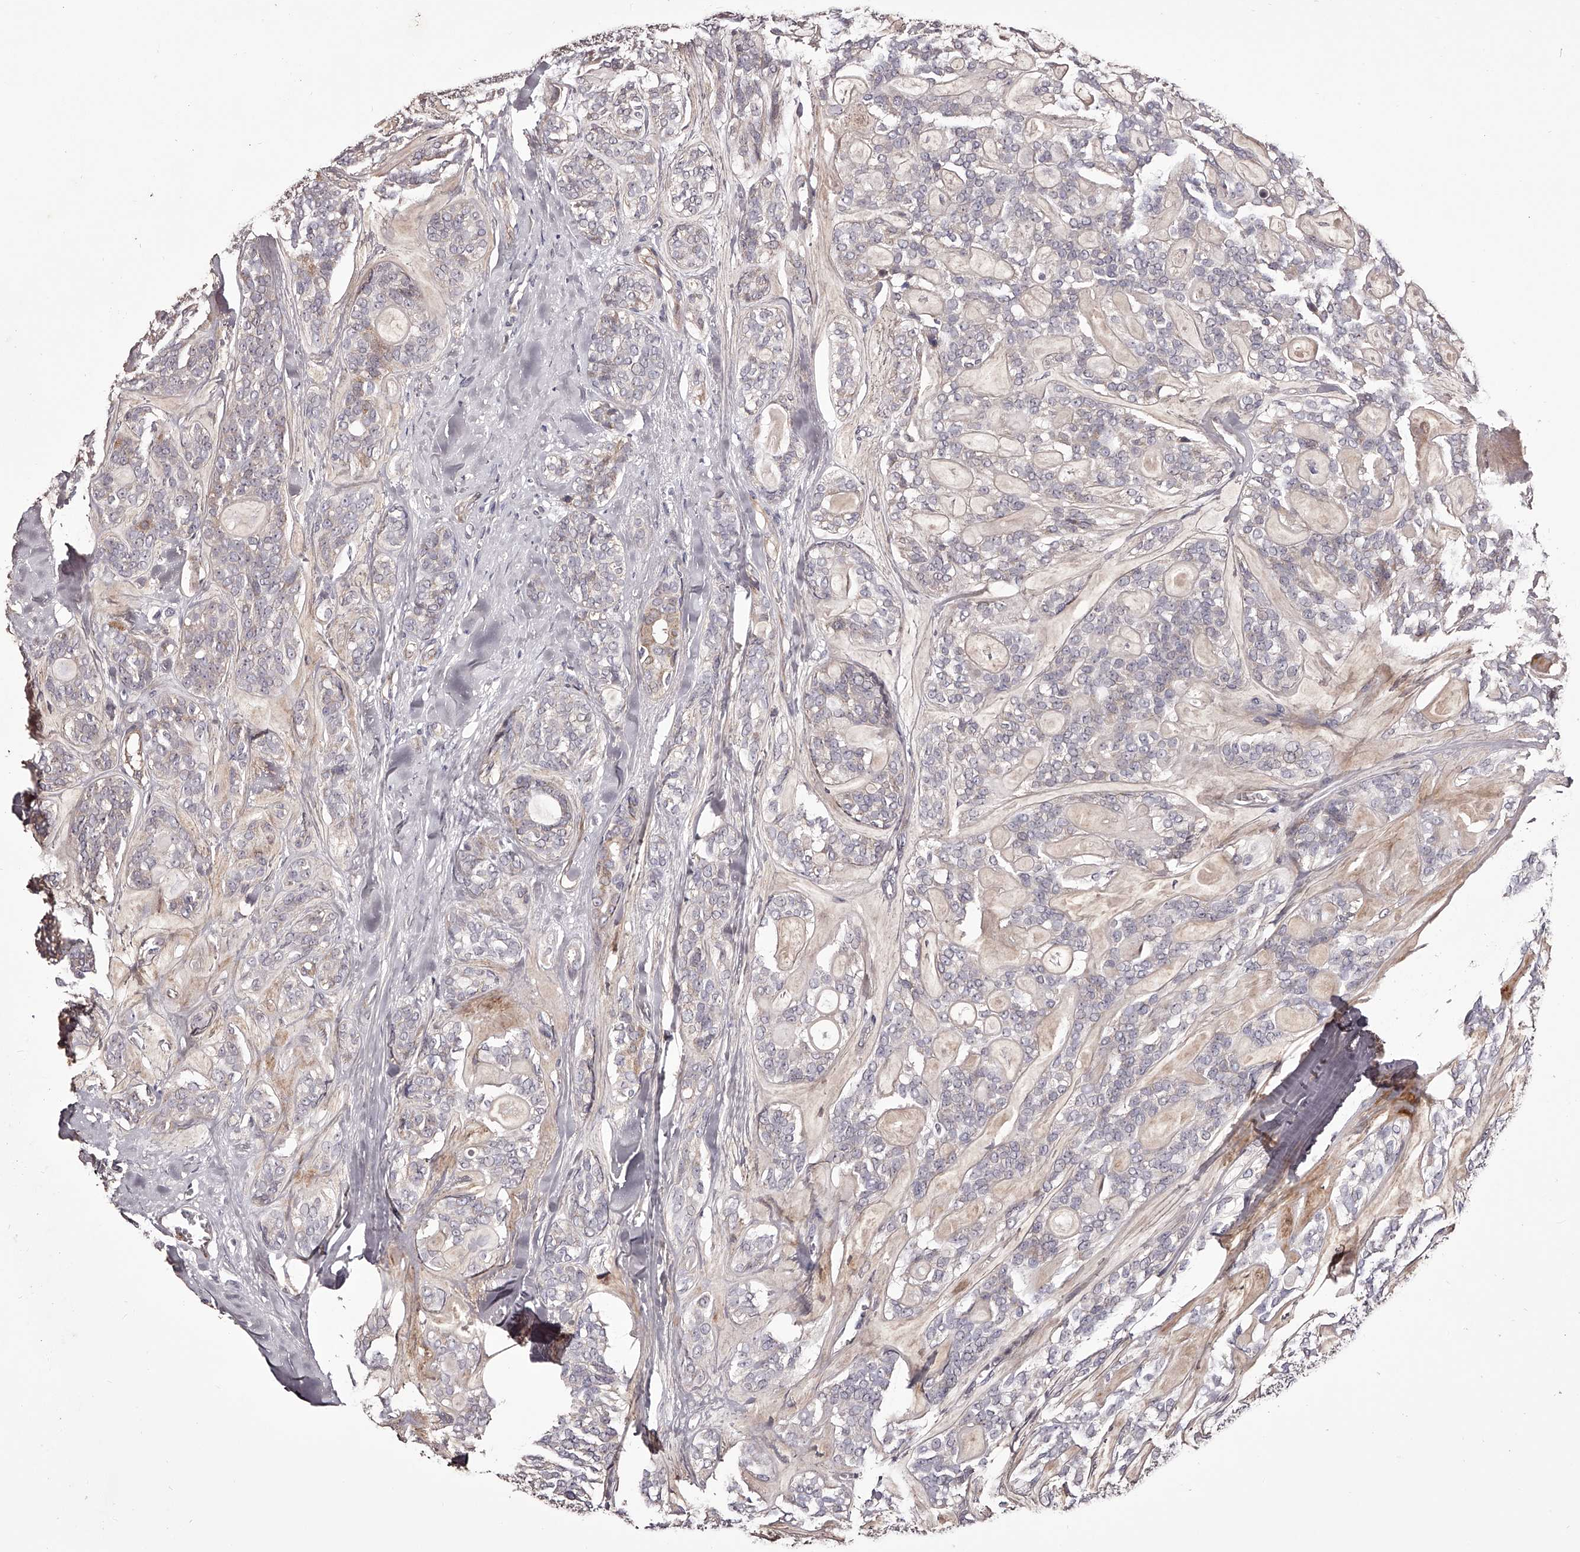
{"staining": {"intensity": "negative", "quantity": "none", "location": "none"}, "tissue": "head and neck cancer", "cell_type": "Tumor cells", "image_type": "cancer", "snomed": [{"axis": "morphology", "description": "Adenocarcinoma, NOS"}, {"axis": "topography", "description": "Head-Neck"}], "caption": "The image shows no staining of tumor cells in head and neck cancer (adenocarcinoma). Brightfield microscopy of immunohistochemistry (IHC) stained with DAB (3,3'-diaminobenzidine) (brown) and hematoxylin (blue), captured at high magnification.", "gene": "ODF2L", "patient": {"sex": "male", "age": 66}}